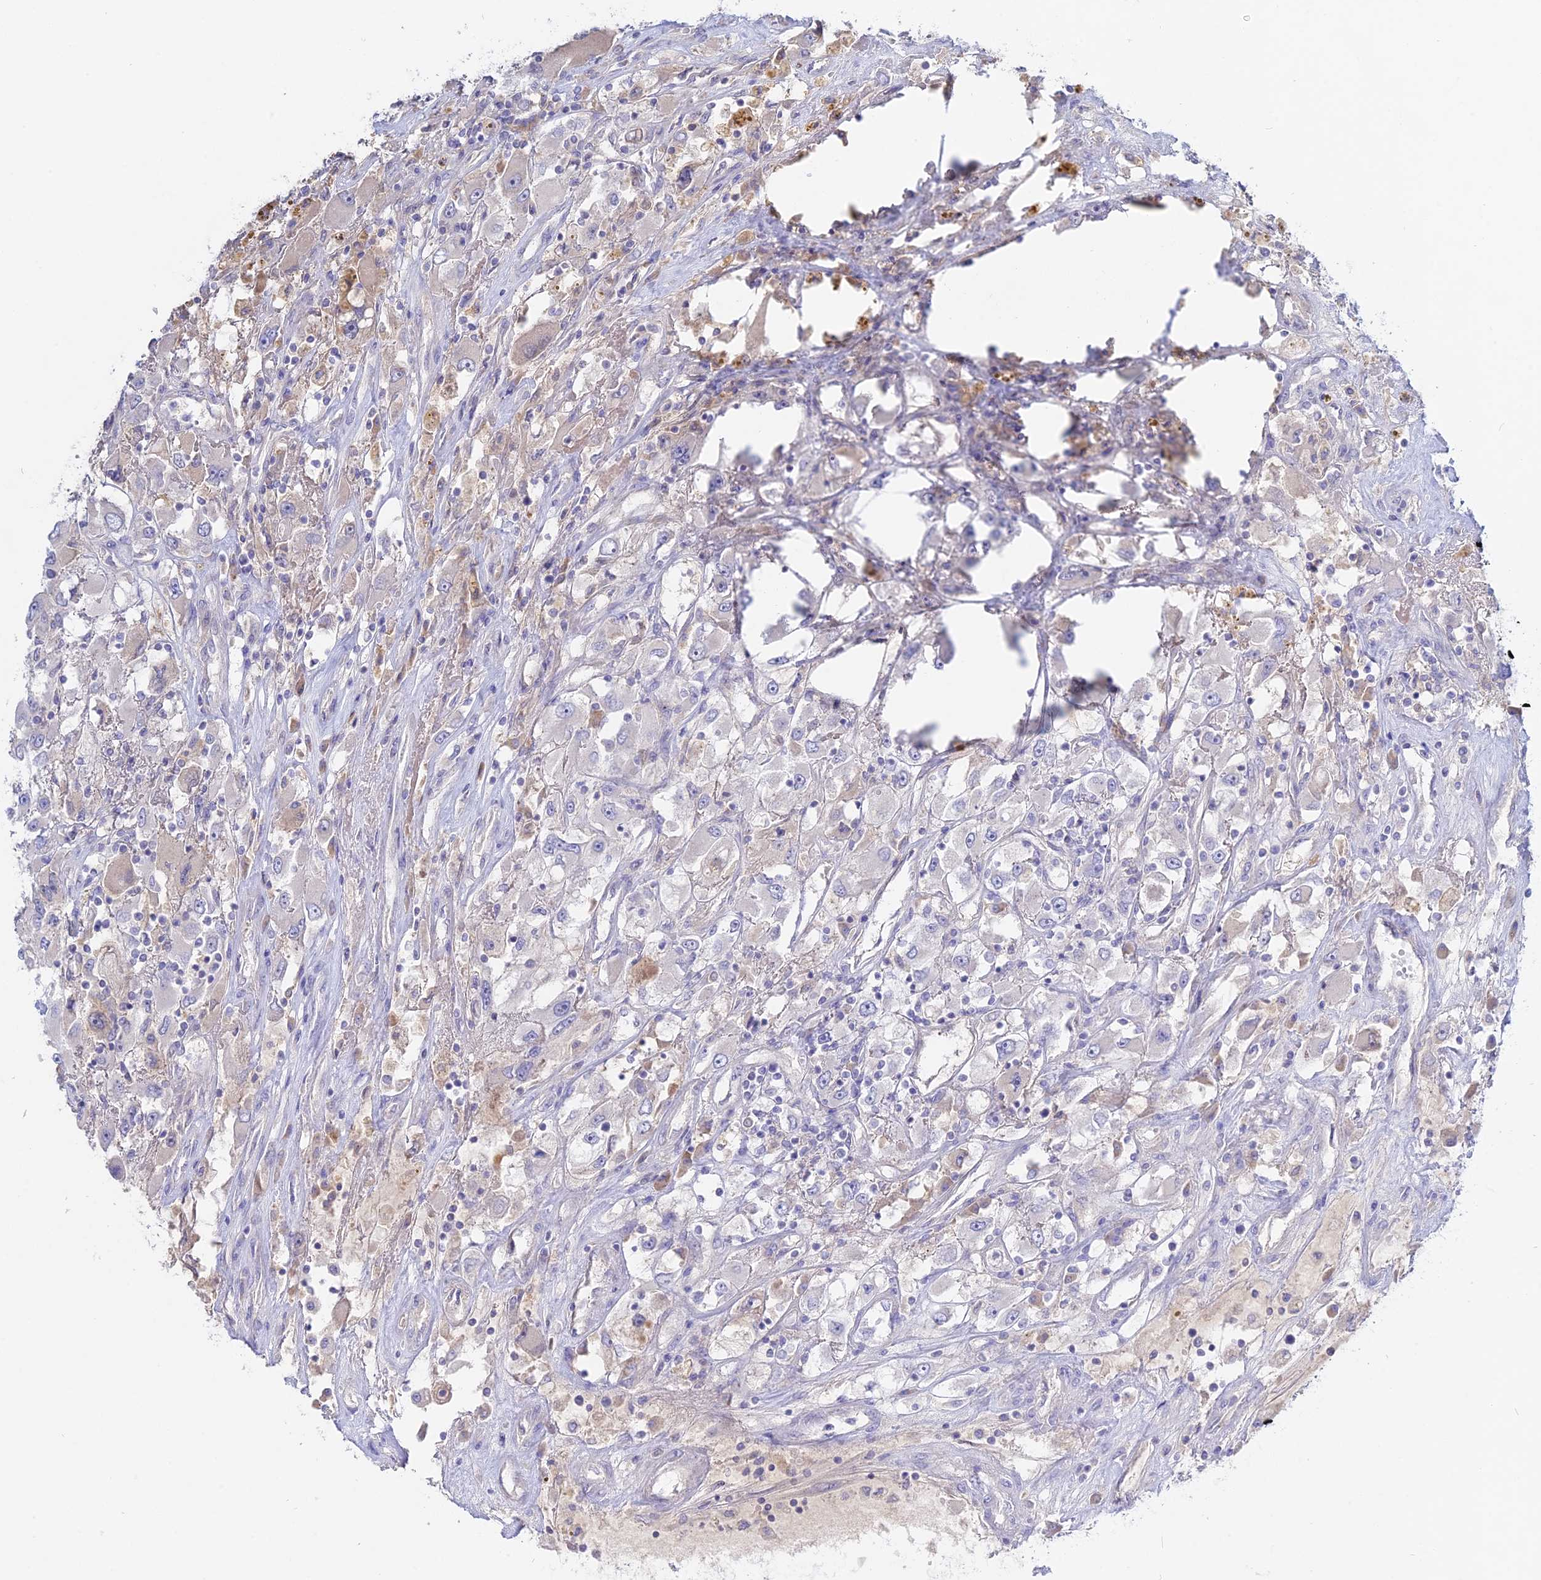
{"staining": {"intensity": "negative", "quantity": "none", "location": "none"}, "tissue": "renal cancer", "cell_type": "Tumor cells", "image_type": "cancer", "snomed": [{"axis": "morphology", "description": "Adenocarcinoma, NOS"}, {"axis": "topography", "description": "Kidney"}], "caption": "DAB immunohistochemical staining of adenocarcinoma (renal) demonstrates no significant positivity in tumor cells.", "gene": "ADGRA1", "patient": {"sex": "female", "age": 52}}